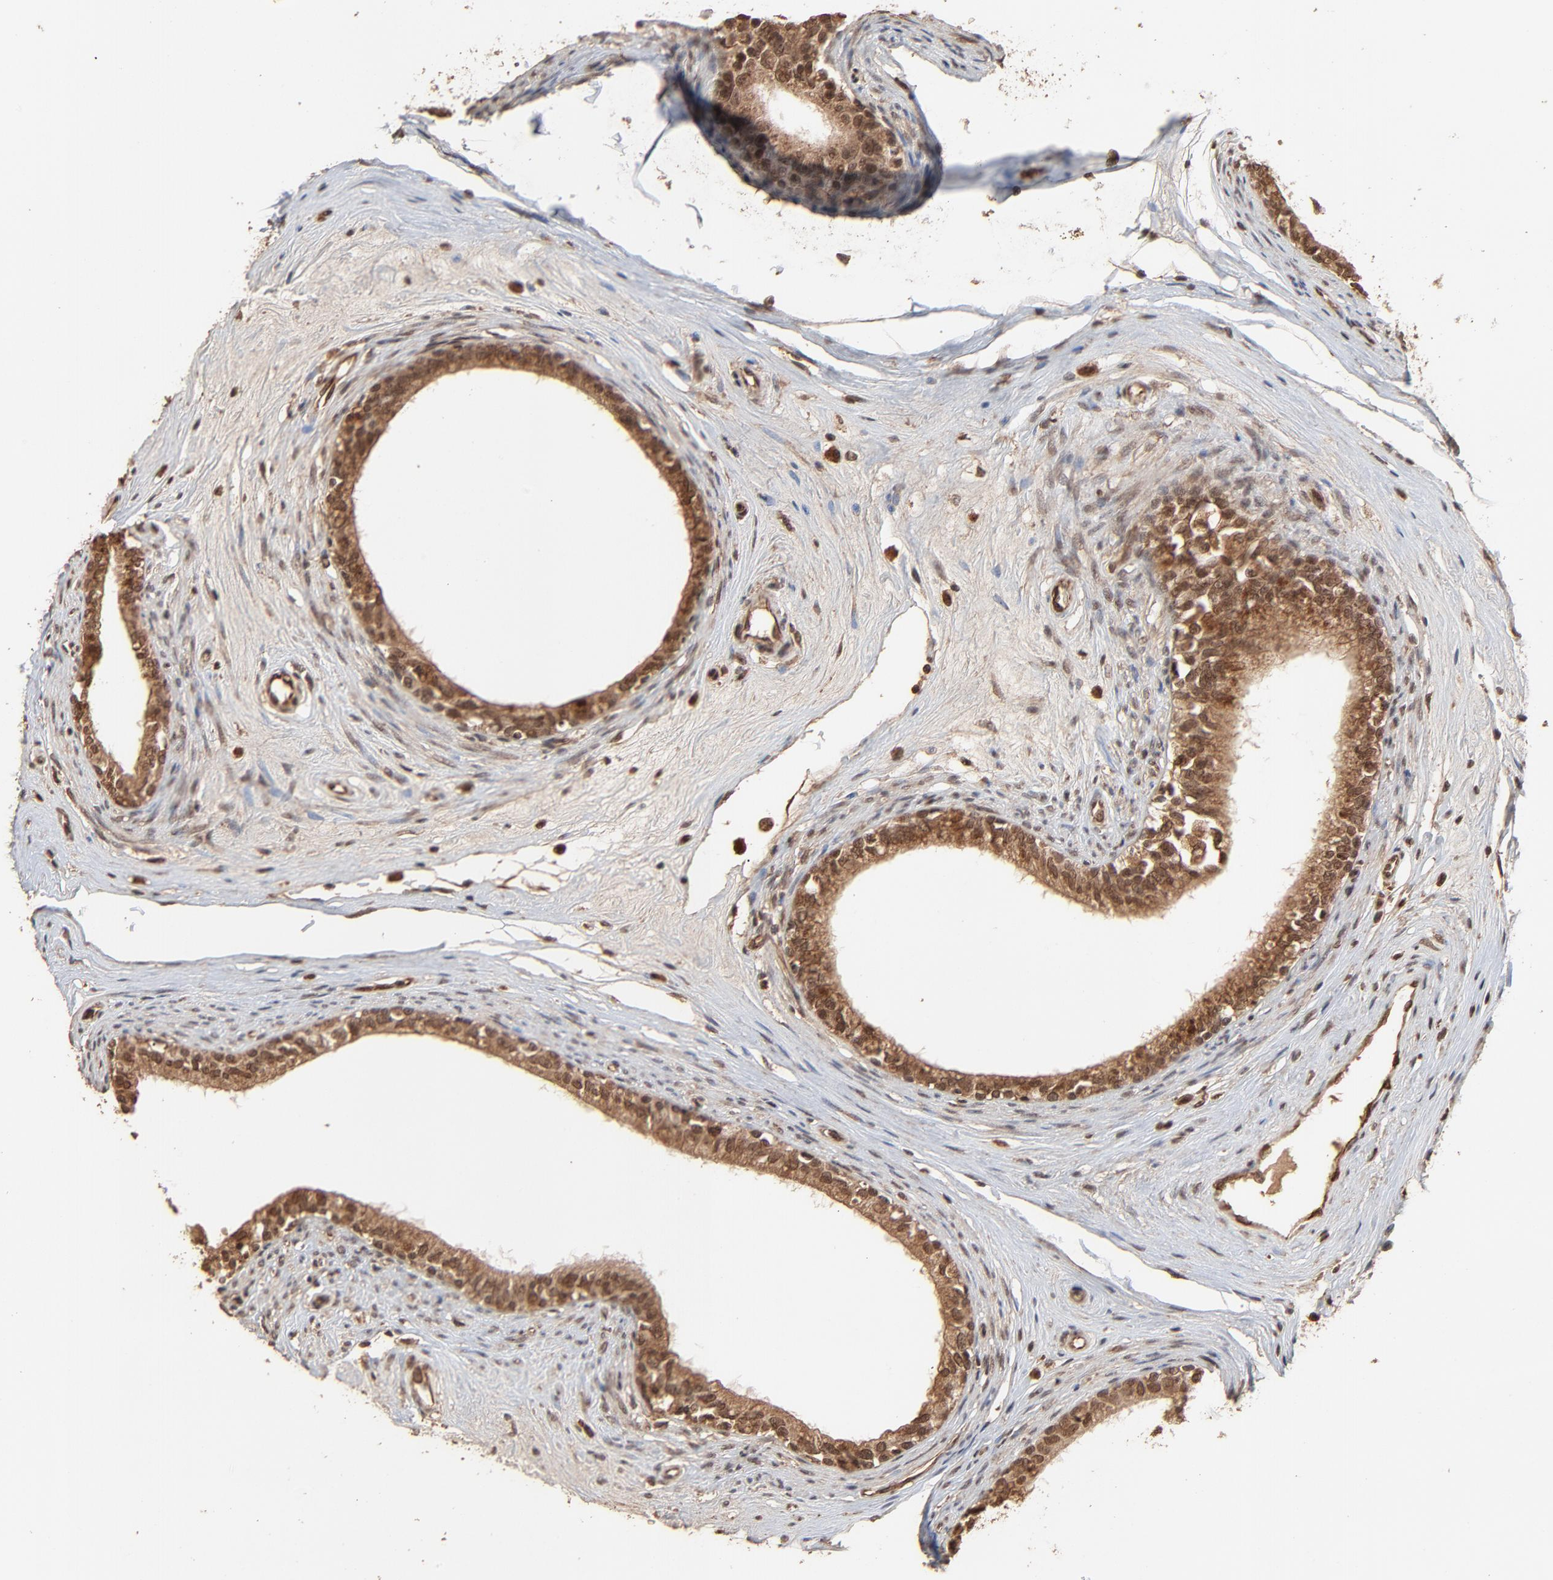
{"staining": {"intensity": "strong", "quantity": ">75%", "location": "cytoplasmic/membranous,nuclear"}, "tissue": "epididymis", "cell_type": "Glandular cells", "image_type": "normal", "snomed": [{"axis": "morphology", "description": "Normal tissue, NOS"}, {"axis": "morphology", "description": "Inflammation, NOS"}, {"axis": "topography", "description": "Epididymis"}], "caption": "An image of human epididymis stained for a protein shows strong cytoplasmic/membranous,nuclear brown staining in glandular cells. (DAB (3,3'-diaminobenzidine) IHC with brightfield microscopy, high magnification).", "gene": "FAM227A", "patient": {"sex": "male", "age": 84}}